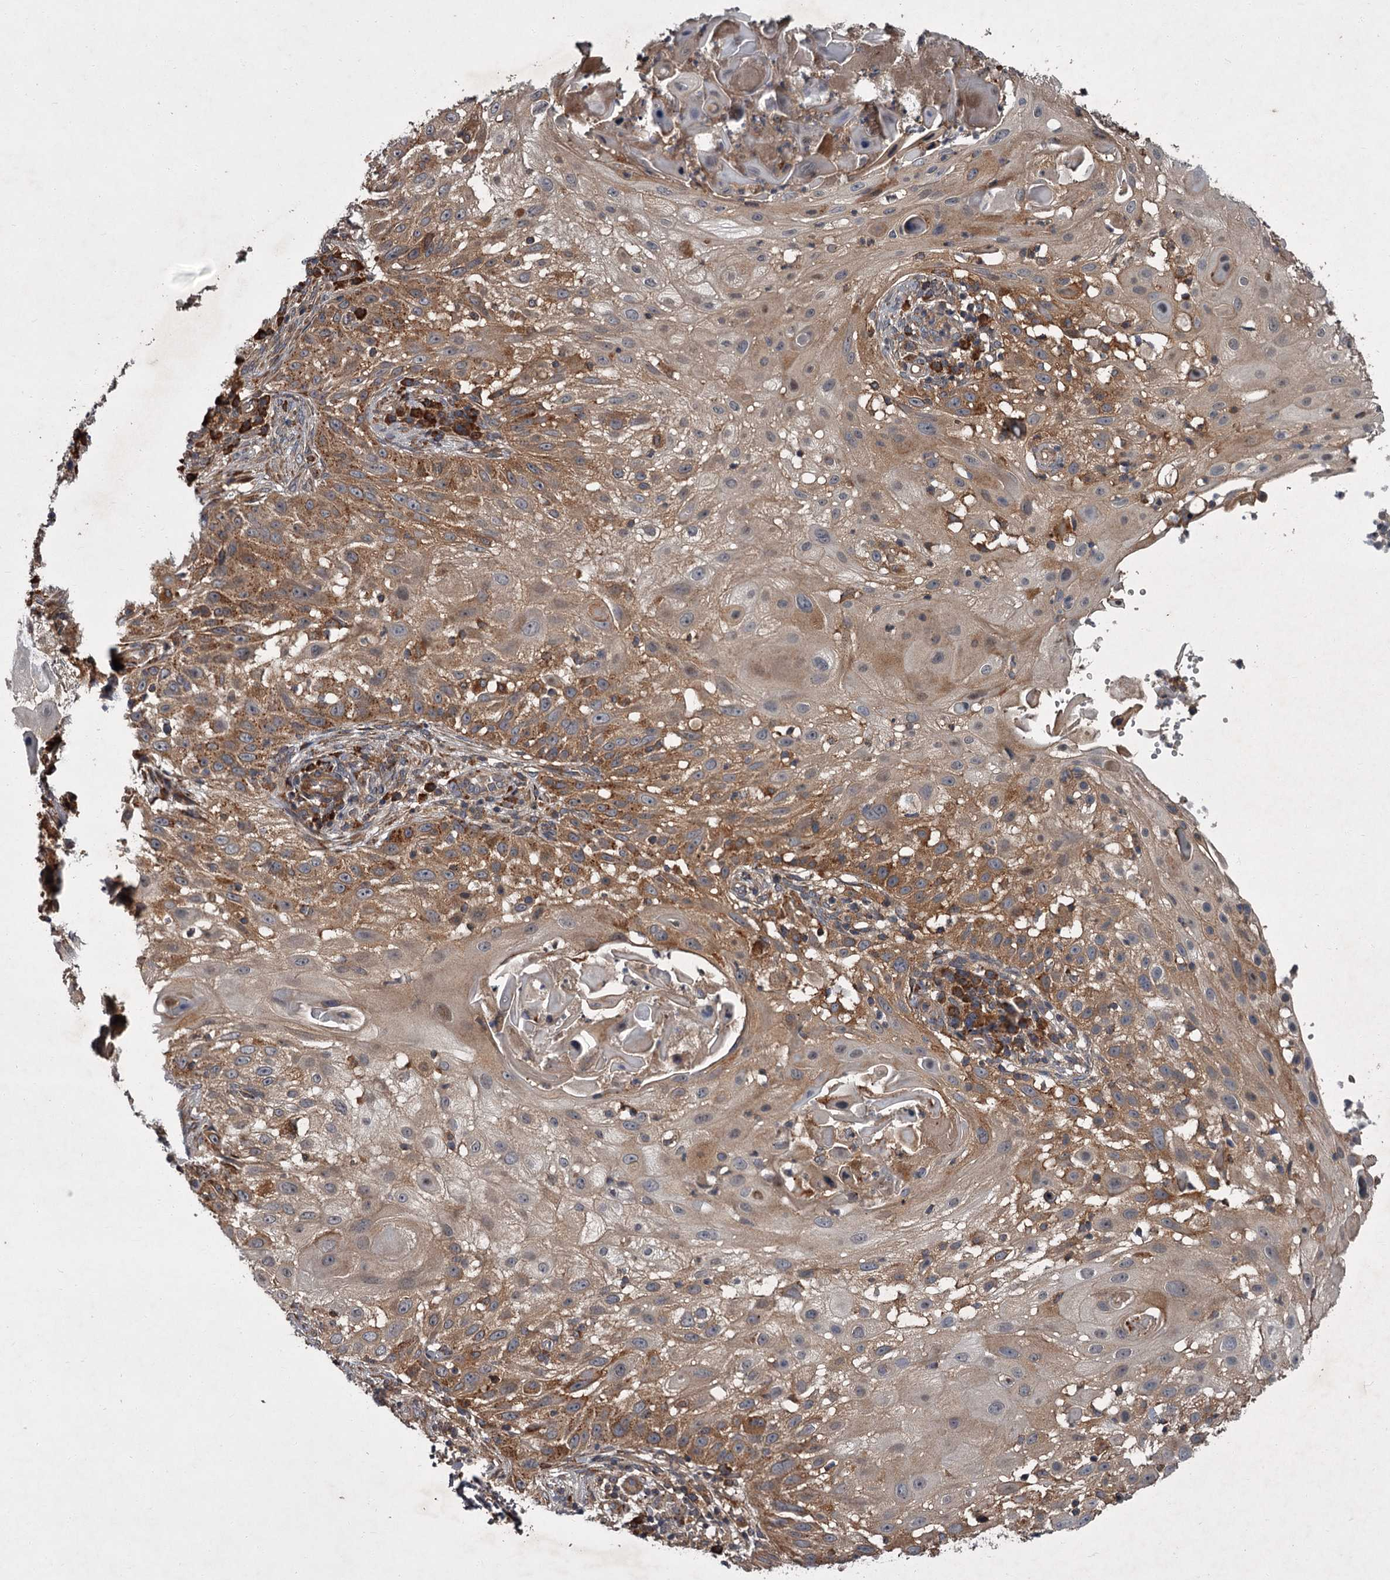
{"staining": {"intensity": "moderate", "quantity": ">75%", "location": "cytoplasmic/membranous"}, "tissue": "skin cancer", "cell_type": "Tumor cells", "image_type": "cancer", "snomed": [{"axis": "morphology", "description": "Squamous cell carcinoma, NOS"}, {"axis": "topography", "description": "Skin"}], "caption": "Moderate cytoplasmic/membranous staining is seen in approximately >75% of tumor cells in skin squamous cell carcinoma. (Stains: DAB (3,3'-diaminobenzidine) in brown, nuclei in blue, Microscopy: brightfield microscopy at high magnification).", "gene": "UNC93B1", "patient": {"sex": "female", "age": 44}}